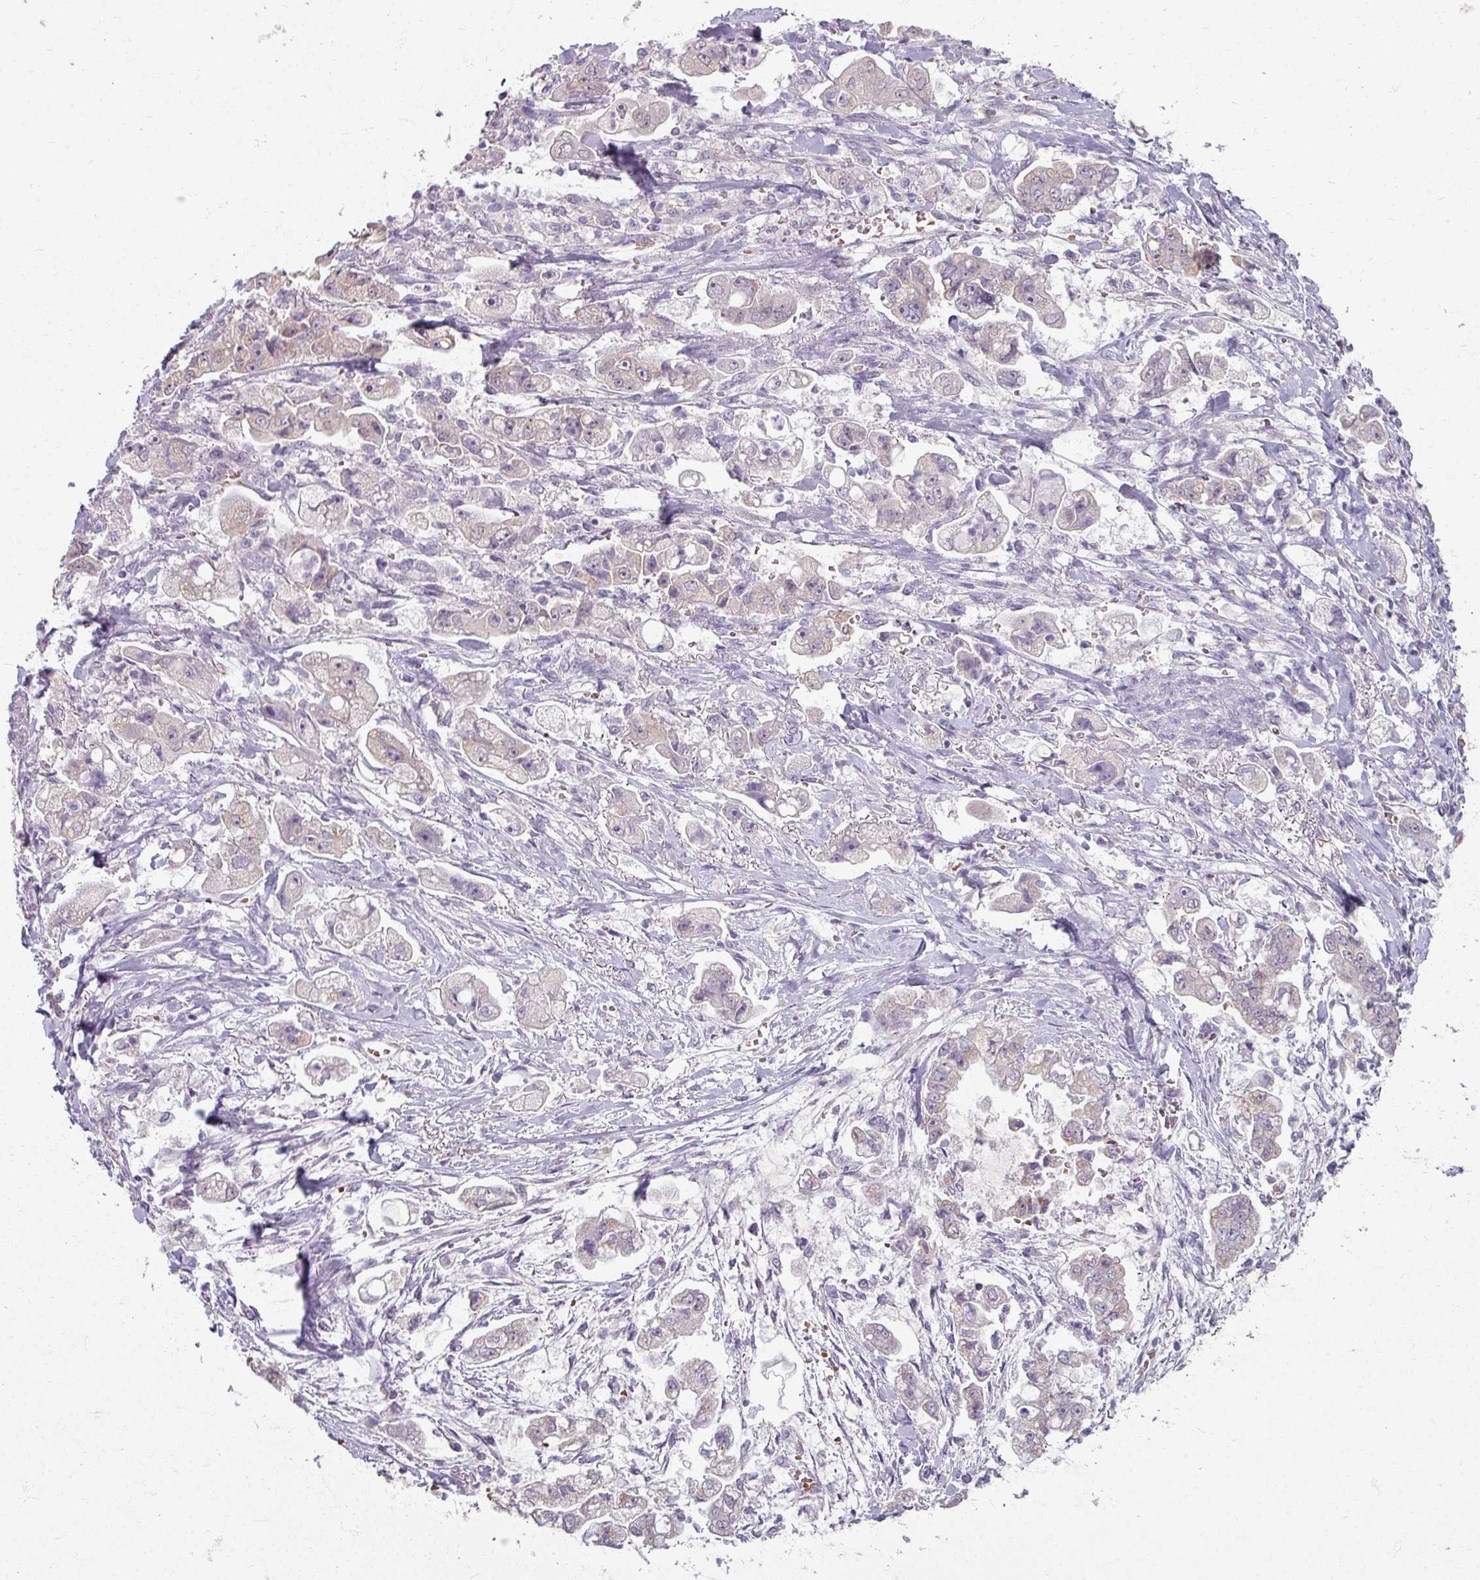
{"staining": {"intensity": "weak", "quantity": "<25%", "location": "nuclear"}, "tissue": "stomach cancer", "cell_type": "Tumor cells", "image_type": "cancer", "snomed": [{"axis": "morphology", "description": "Adenocarcinoma, NOS"}, {"axis": "topography", "description": "Stomach"}], "caption": "This is an immunohistochemistry (IHC) photomicrograph of stomach cancer (adenocarcinoma). There is no expression in tumor cells.", "gene": "KMT5C", "patient": {"sex": "male", "age": 62}}